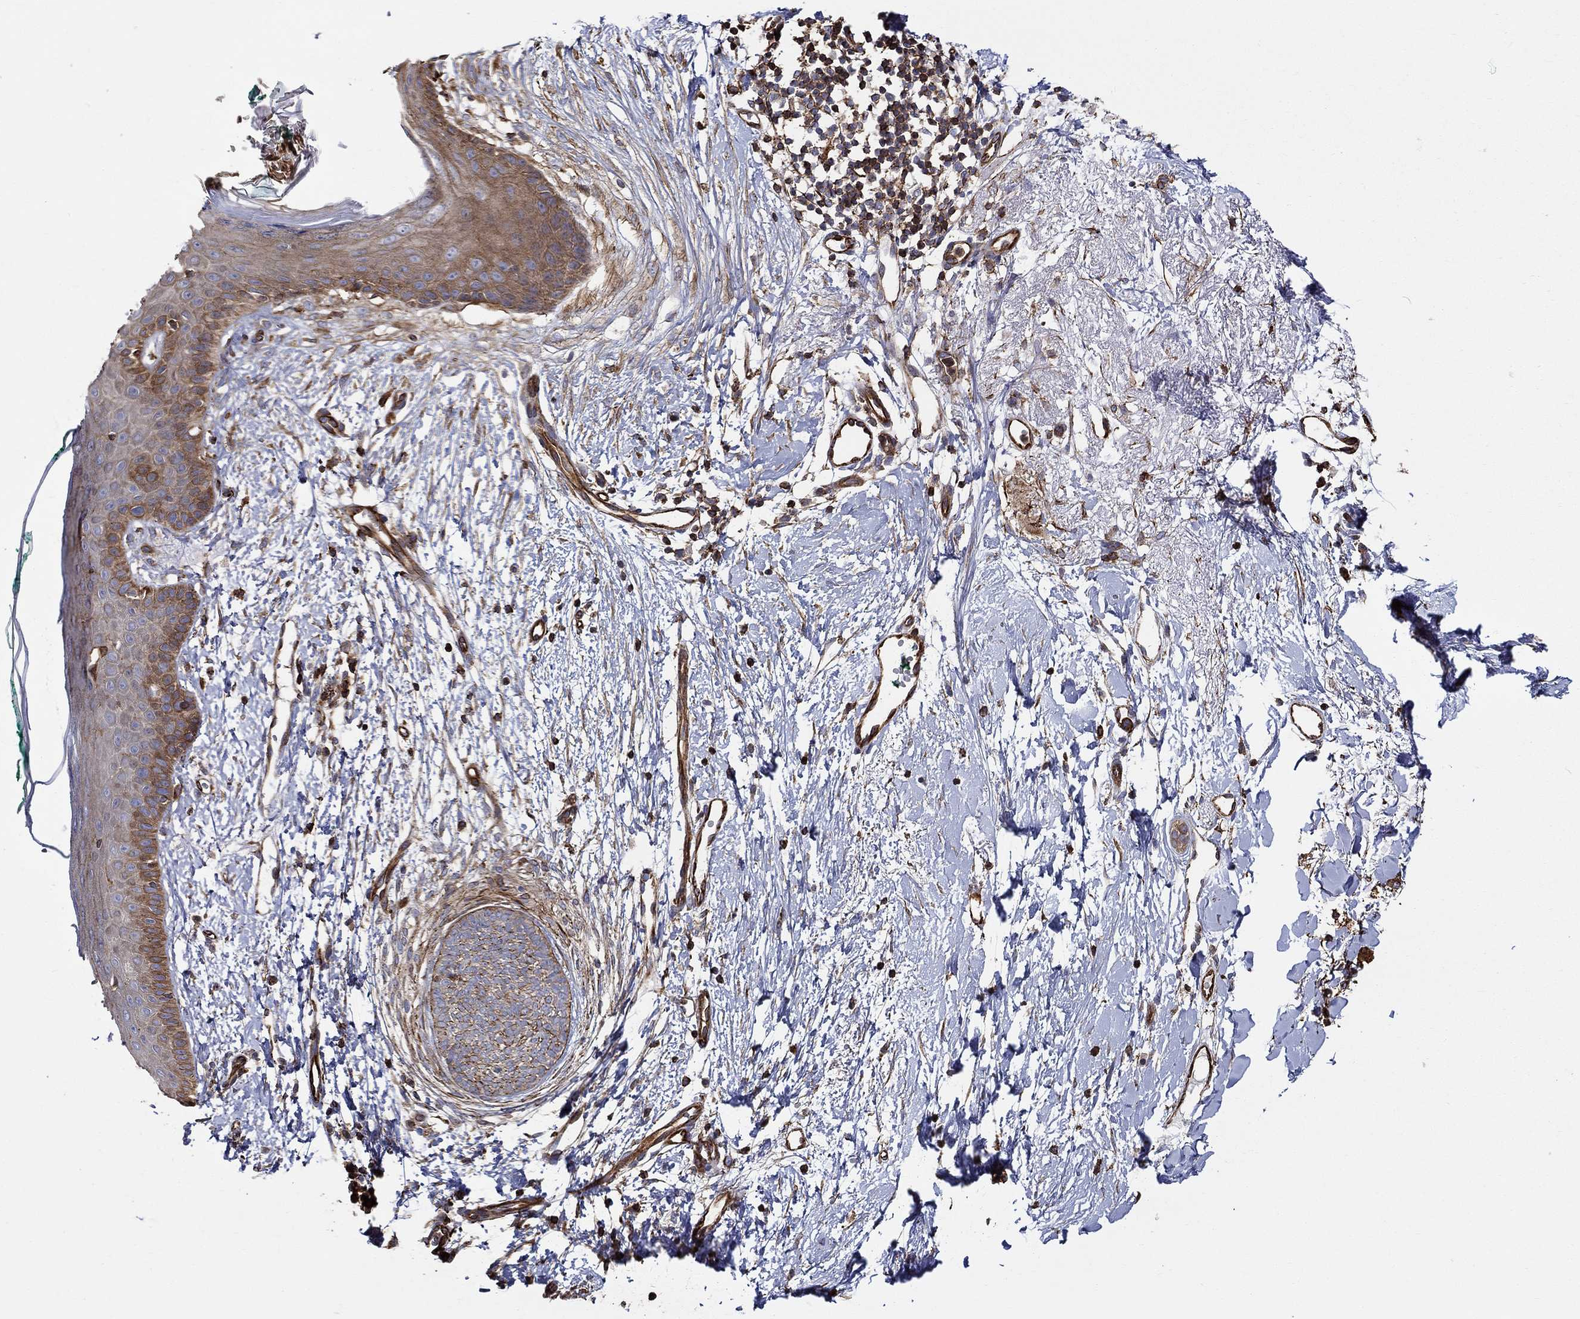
{"staining": {"intensity": "strong", "quantity": "25%-75%", "location": "cytoplasmic/membranous"}, "tissue": "skin cancer", "cell_type": "Tumor cells", "image_type": "cancer", "snomed": [{"axis": "morphology", "description": "Normal tissue, NOS"}, {"axis": "morphology", "description": "Basal cell carcinoma"}, {"axis": "topography", "description": "Skin"}], "caption": "This micrograph shows IHC staining of skin cancer, with high strong cytoplasmic/membranous positivity in approximately 25%-75% of tumor cells.", "gene": "NPHP1", "patient": {"sex": "male", "age": 84}}